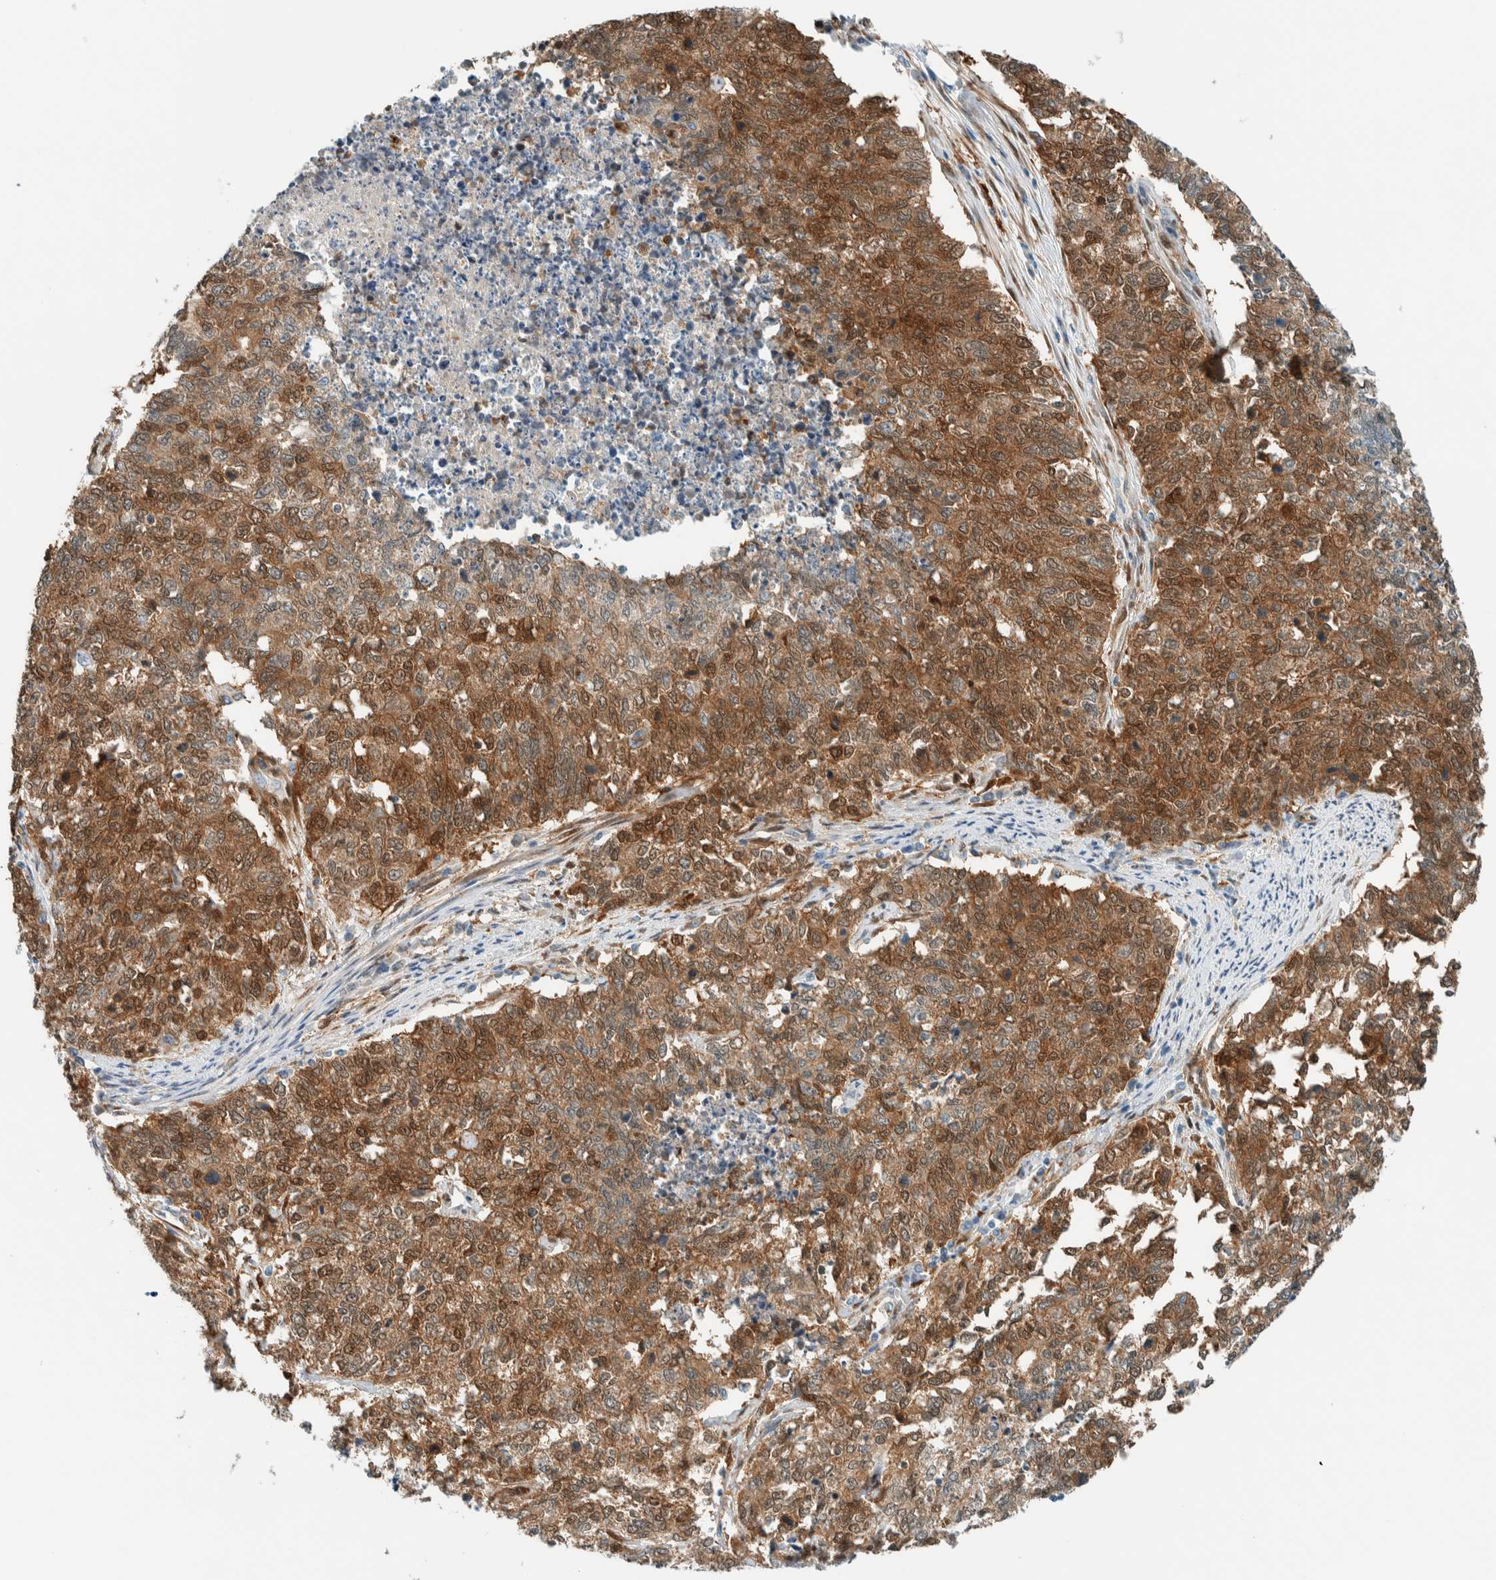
{"staining": {"intensity": "moderate", "quantity": ">75%", "location": "cytoplasmic/membranous,nuclear"}, "tissue": "cervical cancer", "cell_type": "Tumor cells", "image_type": "cancer", "snomed": [{"axis": "morphology", "description": "Squamous cell carcinoma, NOS"}, {"axis": "topography", "description": "Cervix"}], "caption": "Human cervical cancer (squamous cell carcinoma) stained with a brown dye demonstrates moderate cytoplasmic/membranous and nuclear positive staining in about >75% of tumor cells.", "gene": "NXN", "patient": {"sex": "female", "age": 63}}